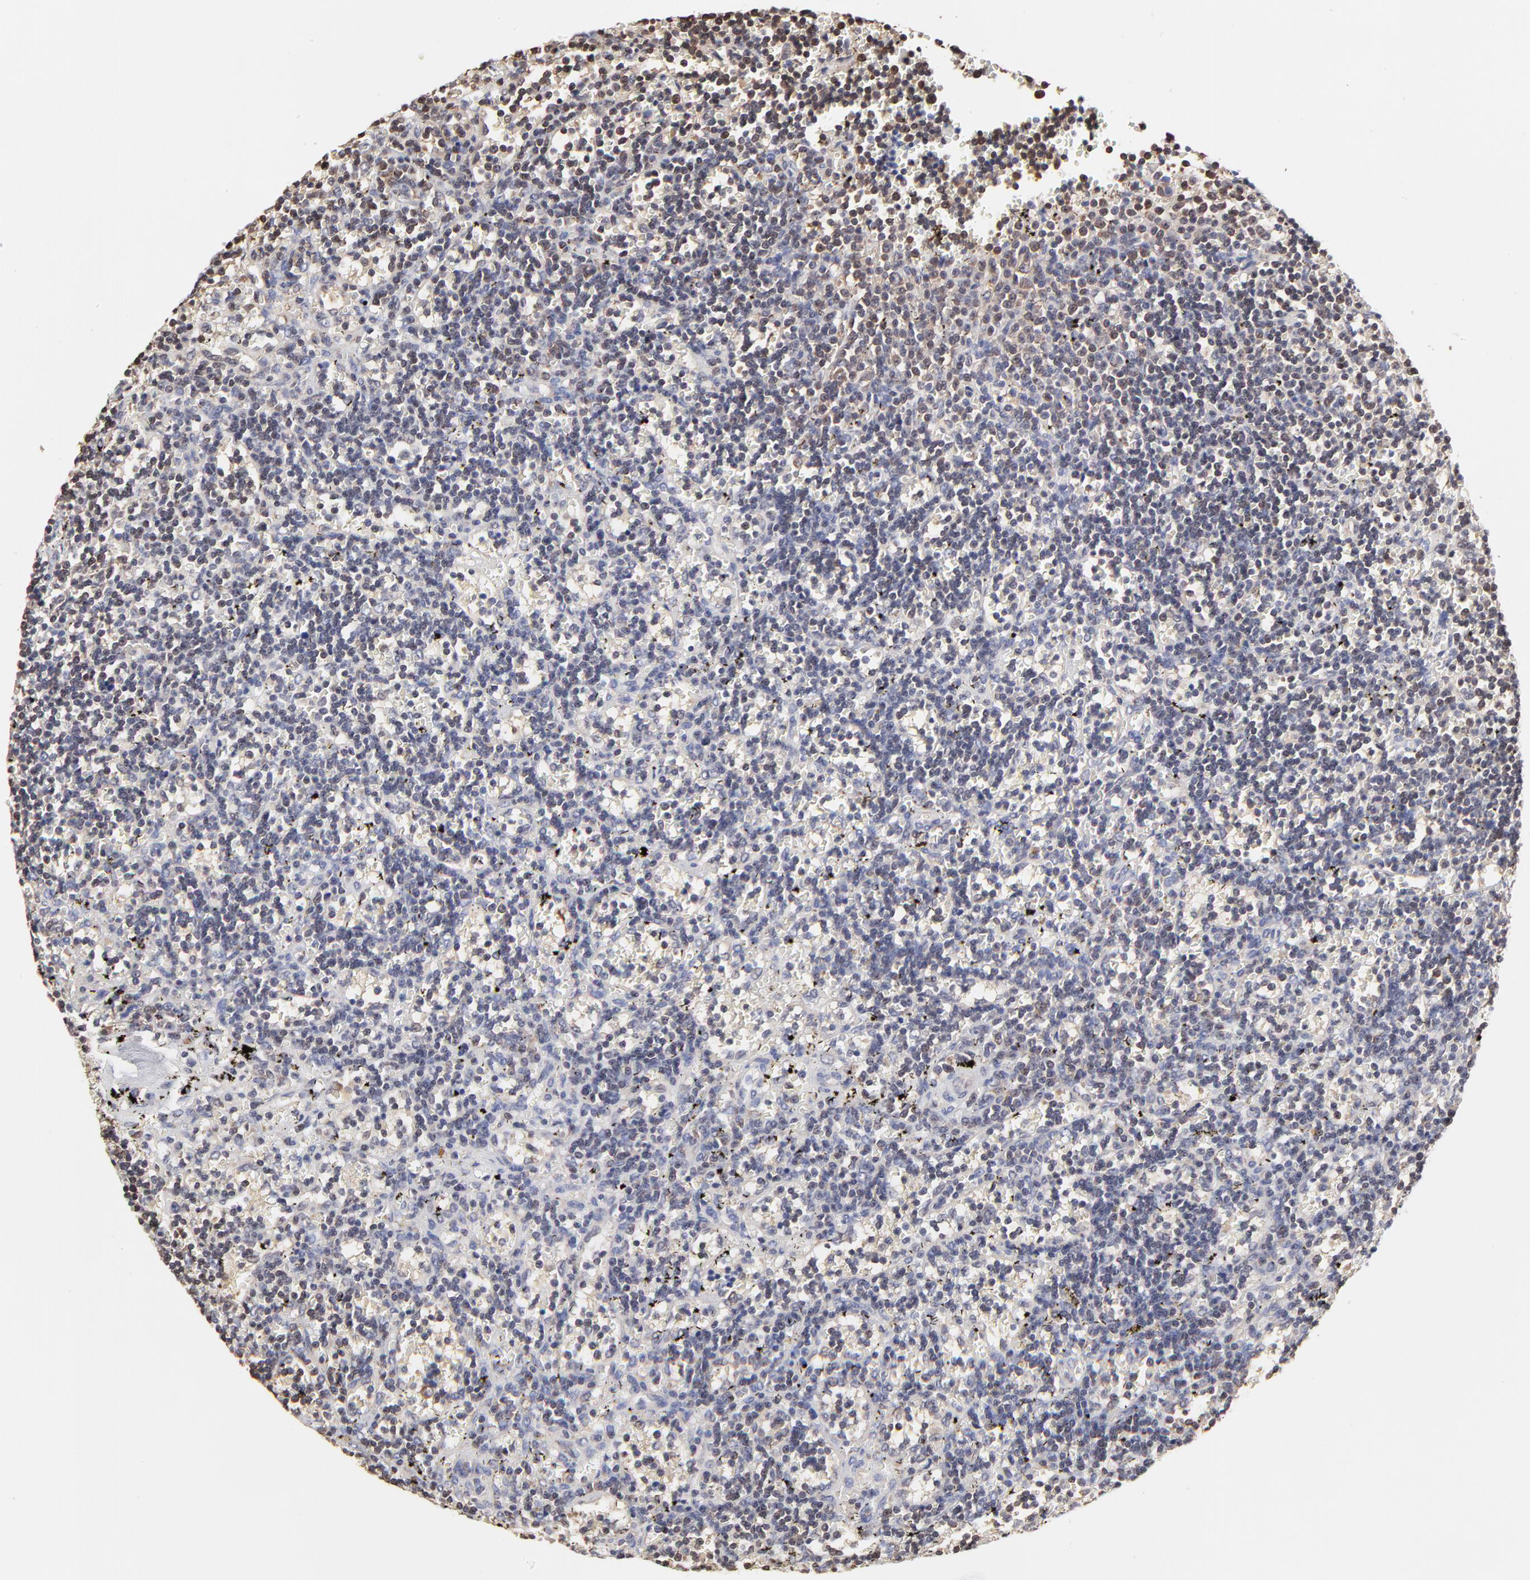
{"staining": {"intensity": "weak", "quantity": "25%-75%", "location": "cytoplasmic/membranous,nuclear"}, "tissue": "lymphoma", "cell_type": "Tumor cells", "image_type": "cancer", "snomed": [{"axis": "morphology", "description": "Malignant lymphoma, non-Hodgkin's type, Low grade"}, {"axis": "topography", "description": "Spleen"}], "caption": "Human low-grade malignant lymphoma, non-Hodgkin's type stained with a brown dye reveals weak cytoplasmic/membranous and nuclear positive expression in approximately 25%-75% of tumor cells.", "gene": "CCT2", "patient": {"sex": "male", "age": 60}}